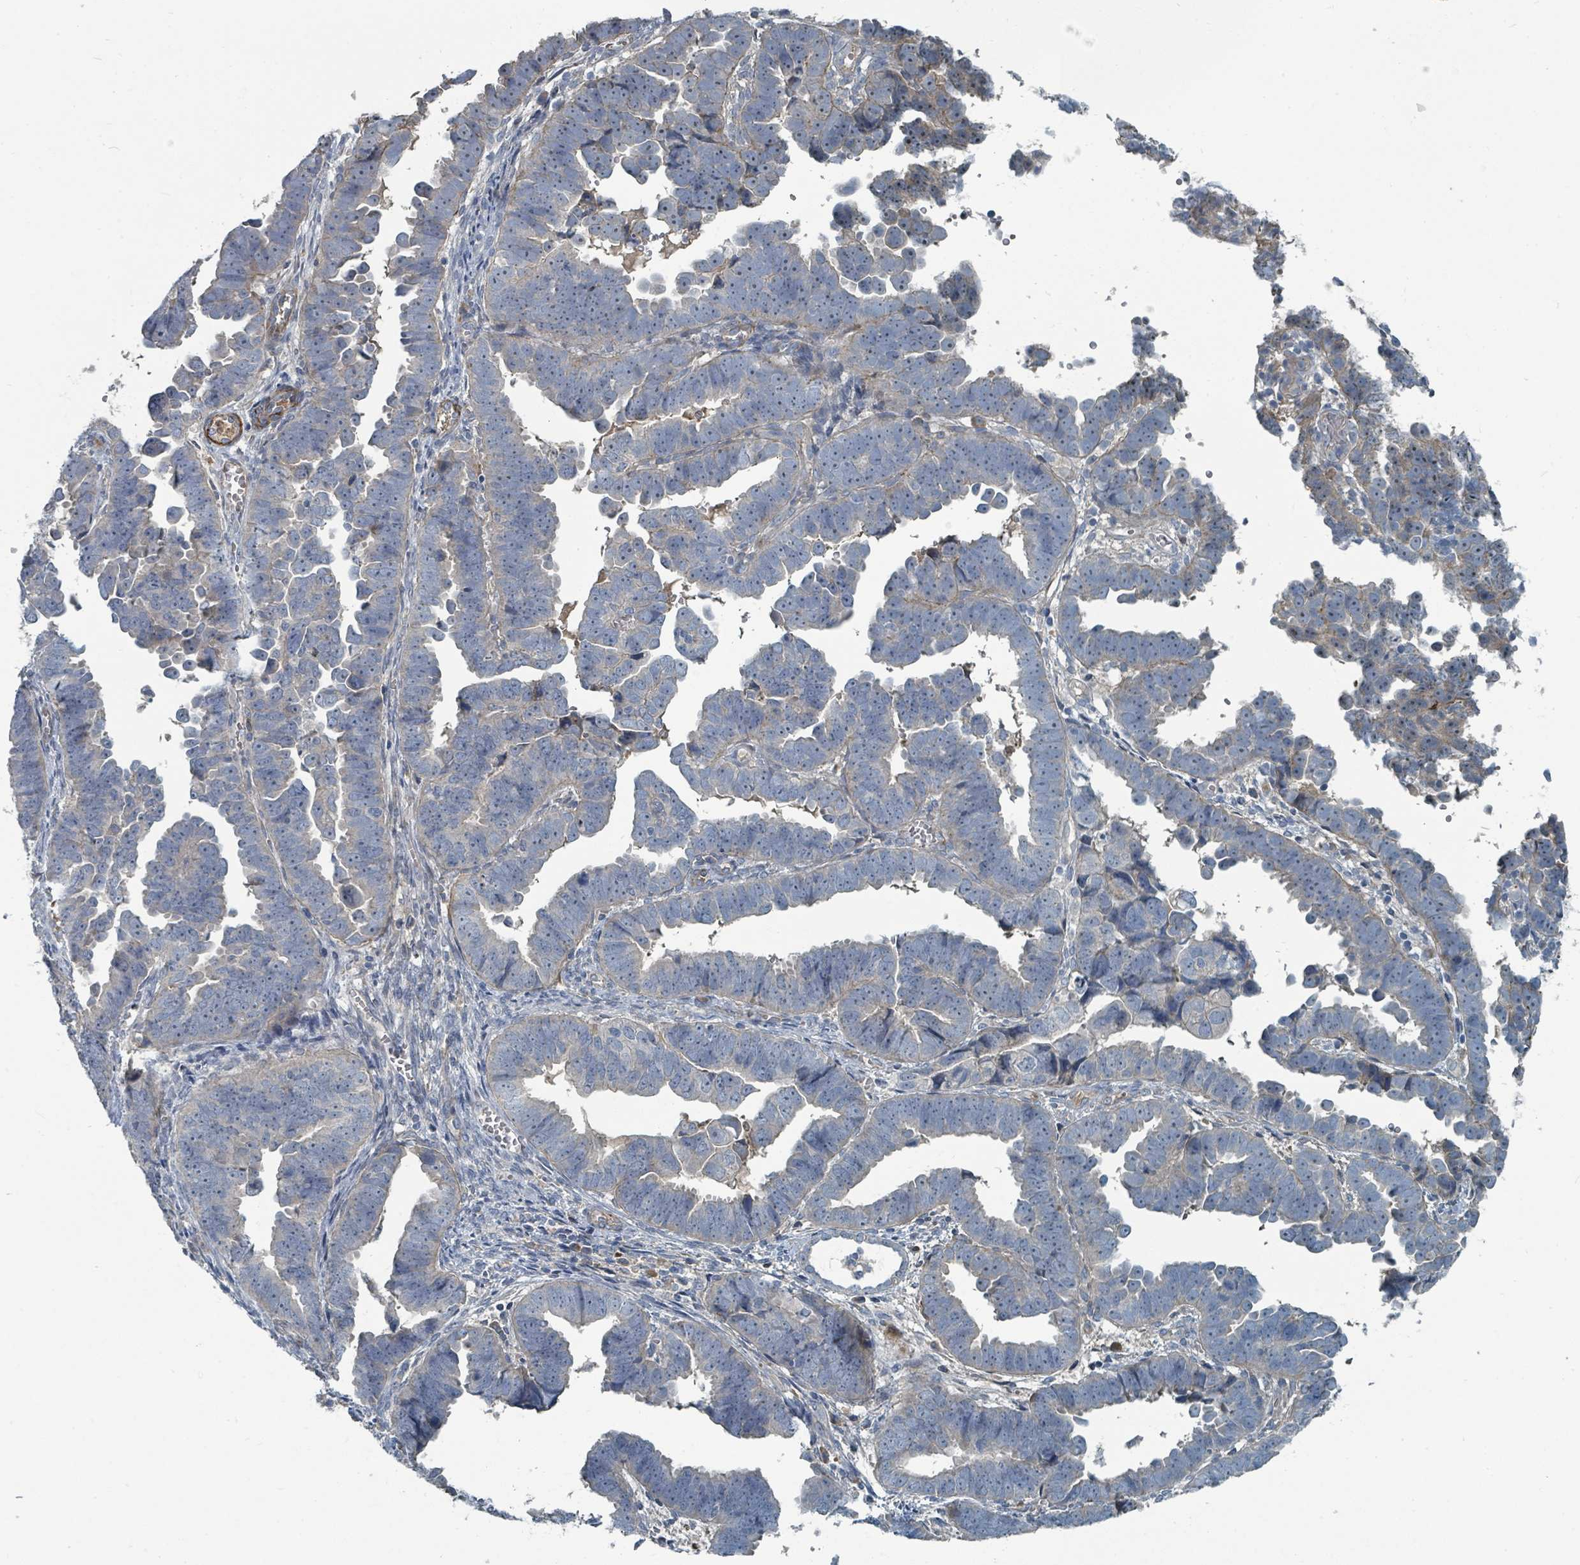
{"staining": {"intensity": "negative", "quantity": "none", "location": "none"}, "tissue": "endometrial cancer", "cell_type": "Tumor cells", "image_type": "cancer", "snomed": [{"axis": "morphology", "description": "Adenocarcinoma, NOS"}, {"axis": "topography", "description": "Endometrium"}], "caption": "DAB (3,3'-diaminobenzidine) immunohistochemical staining of human endometrial cancer (adenocarcinoma) shows no significant staining in tumor cells. Nuclei are stained in blue.", "gene": "SLC44A5", "patient": {"sex": "female", "age": 75}}